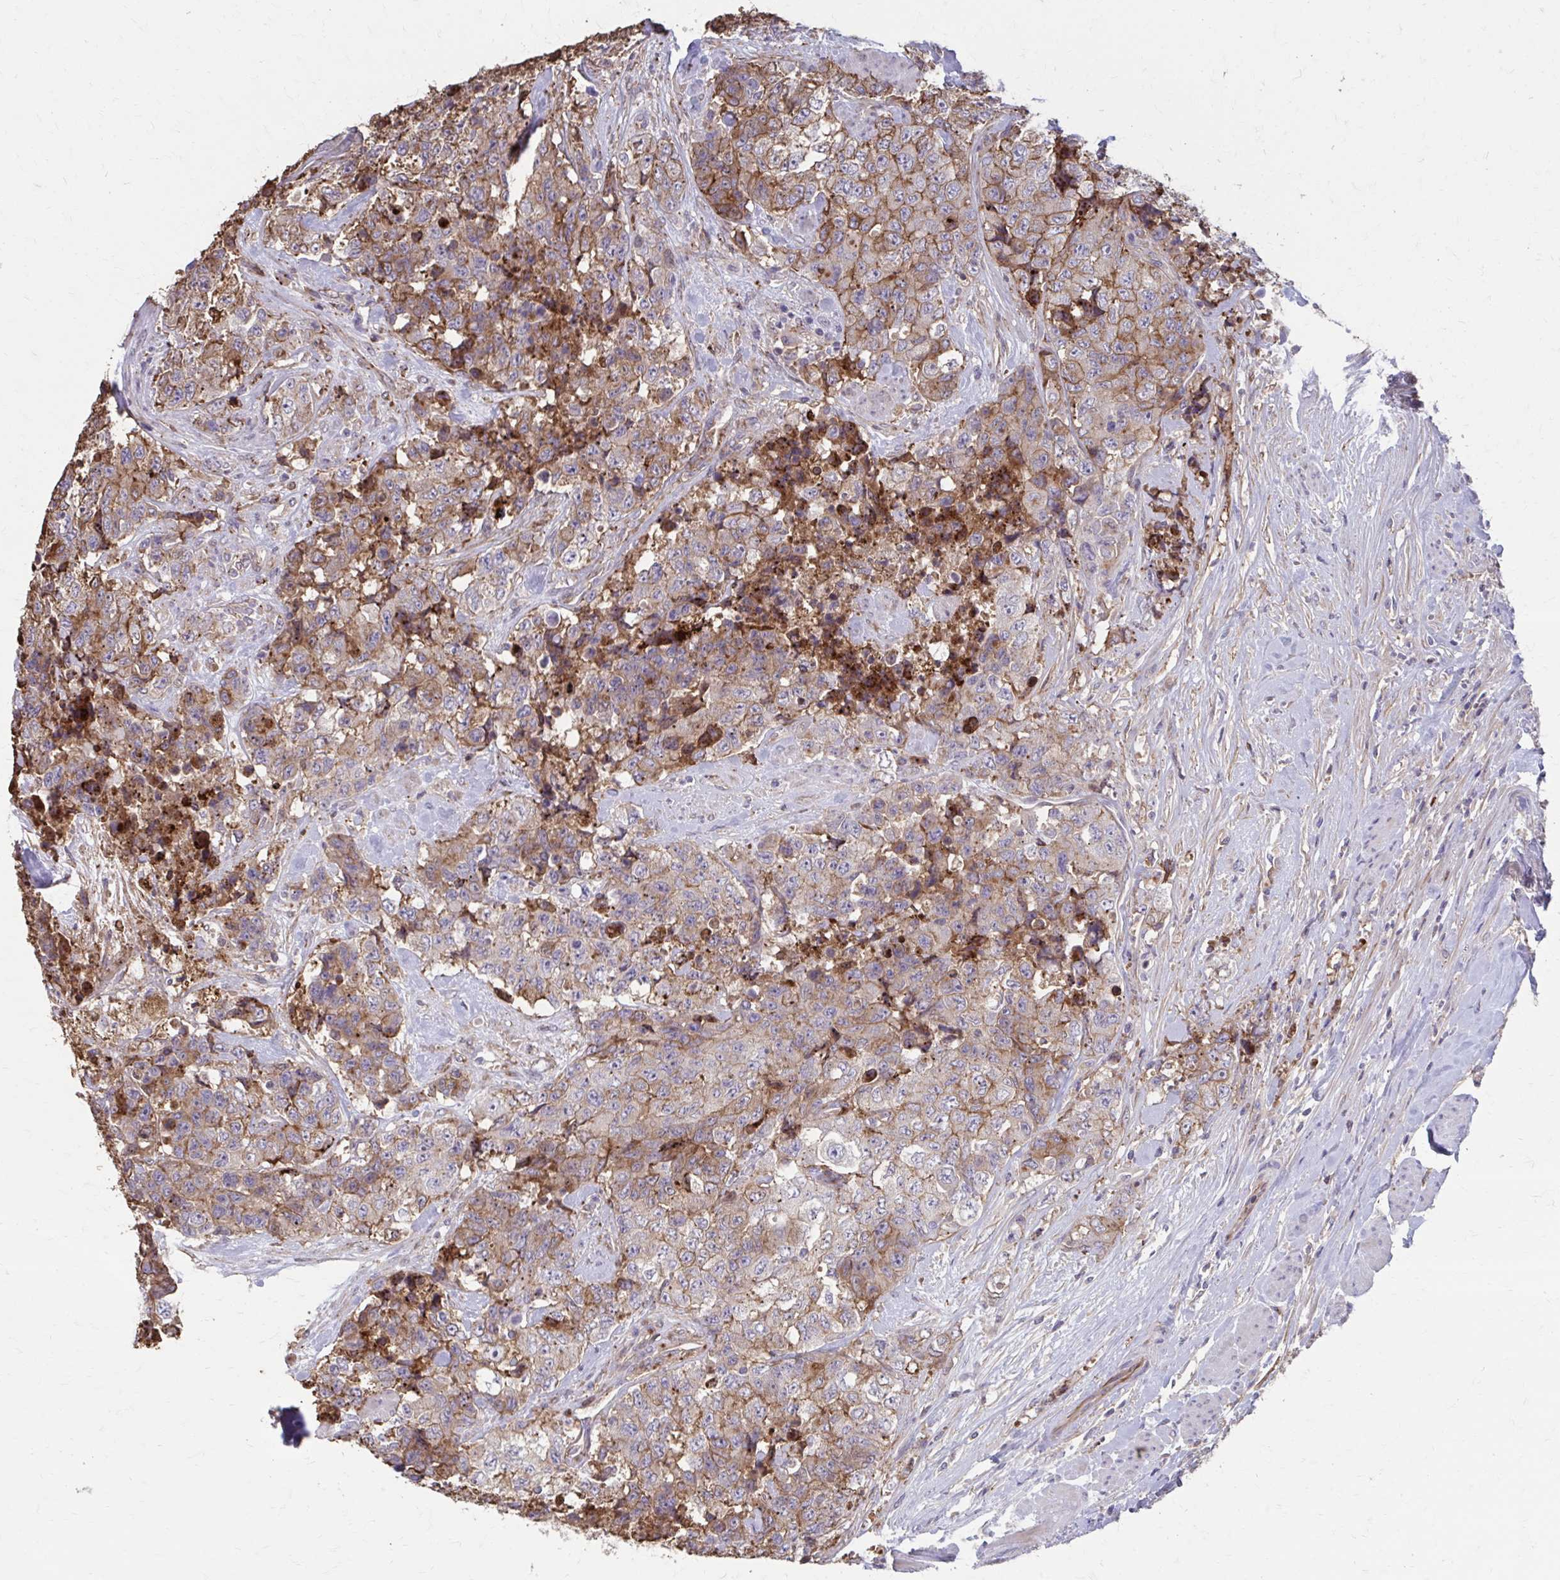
{"staining": {"intensity": "moderate", "quantity": "25%-75%", "location": "cytoplasmic/membranous"}, "tissue": "urothelial cancer", "cell_type": "Tumor cells", "image_type": "cancer", "snomed": [{"axis": "morphology", "description": "Urothelial carcinoma, High grade"}, {"axis": "topography", "description": "Urinary bladder"}], "caption": "High-grade urothelial carcinoma was stained to show a protein in brown. There is medium levels of moderate cytoplasmic/membranous staining in approximately 25%-75% of tumor cells.", "gene": "MMP14", "patient": {"sex": "female", "age": 78}}